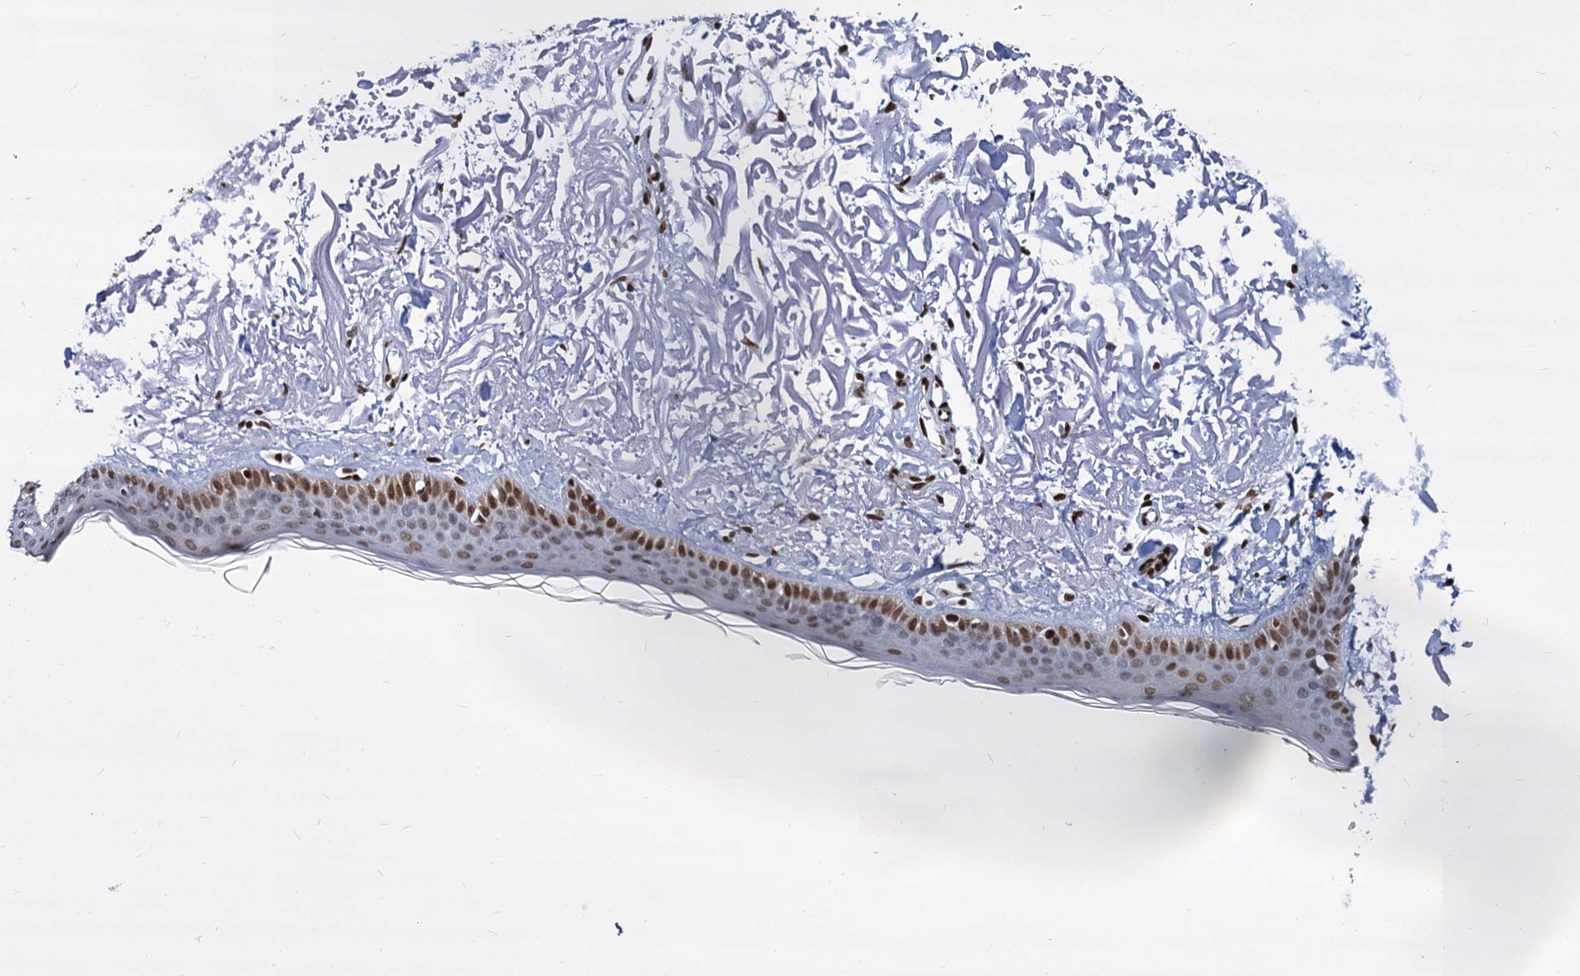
{"staining": {"intensity": "strong", "quantity": ">75%", "location": "nuclear"}, "tissue": "skin", "cell_type": "Fibroblasts", "image_type": "normal", "snomed": [{"axis": "morphology", "description": "Normal tissue, NOS"}, {"axis": "topography", "description": "Skin"}, {"axis": "topography", "description": "Skeletal muscle"}], "caption": "Skin stained with IHC shows strong nuclear positivity in about >75% of fibroblasts.", "gene": "MECP2", "patient": {"sex": "male", "age": 83}}